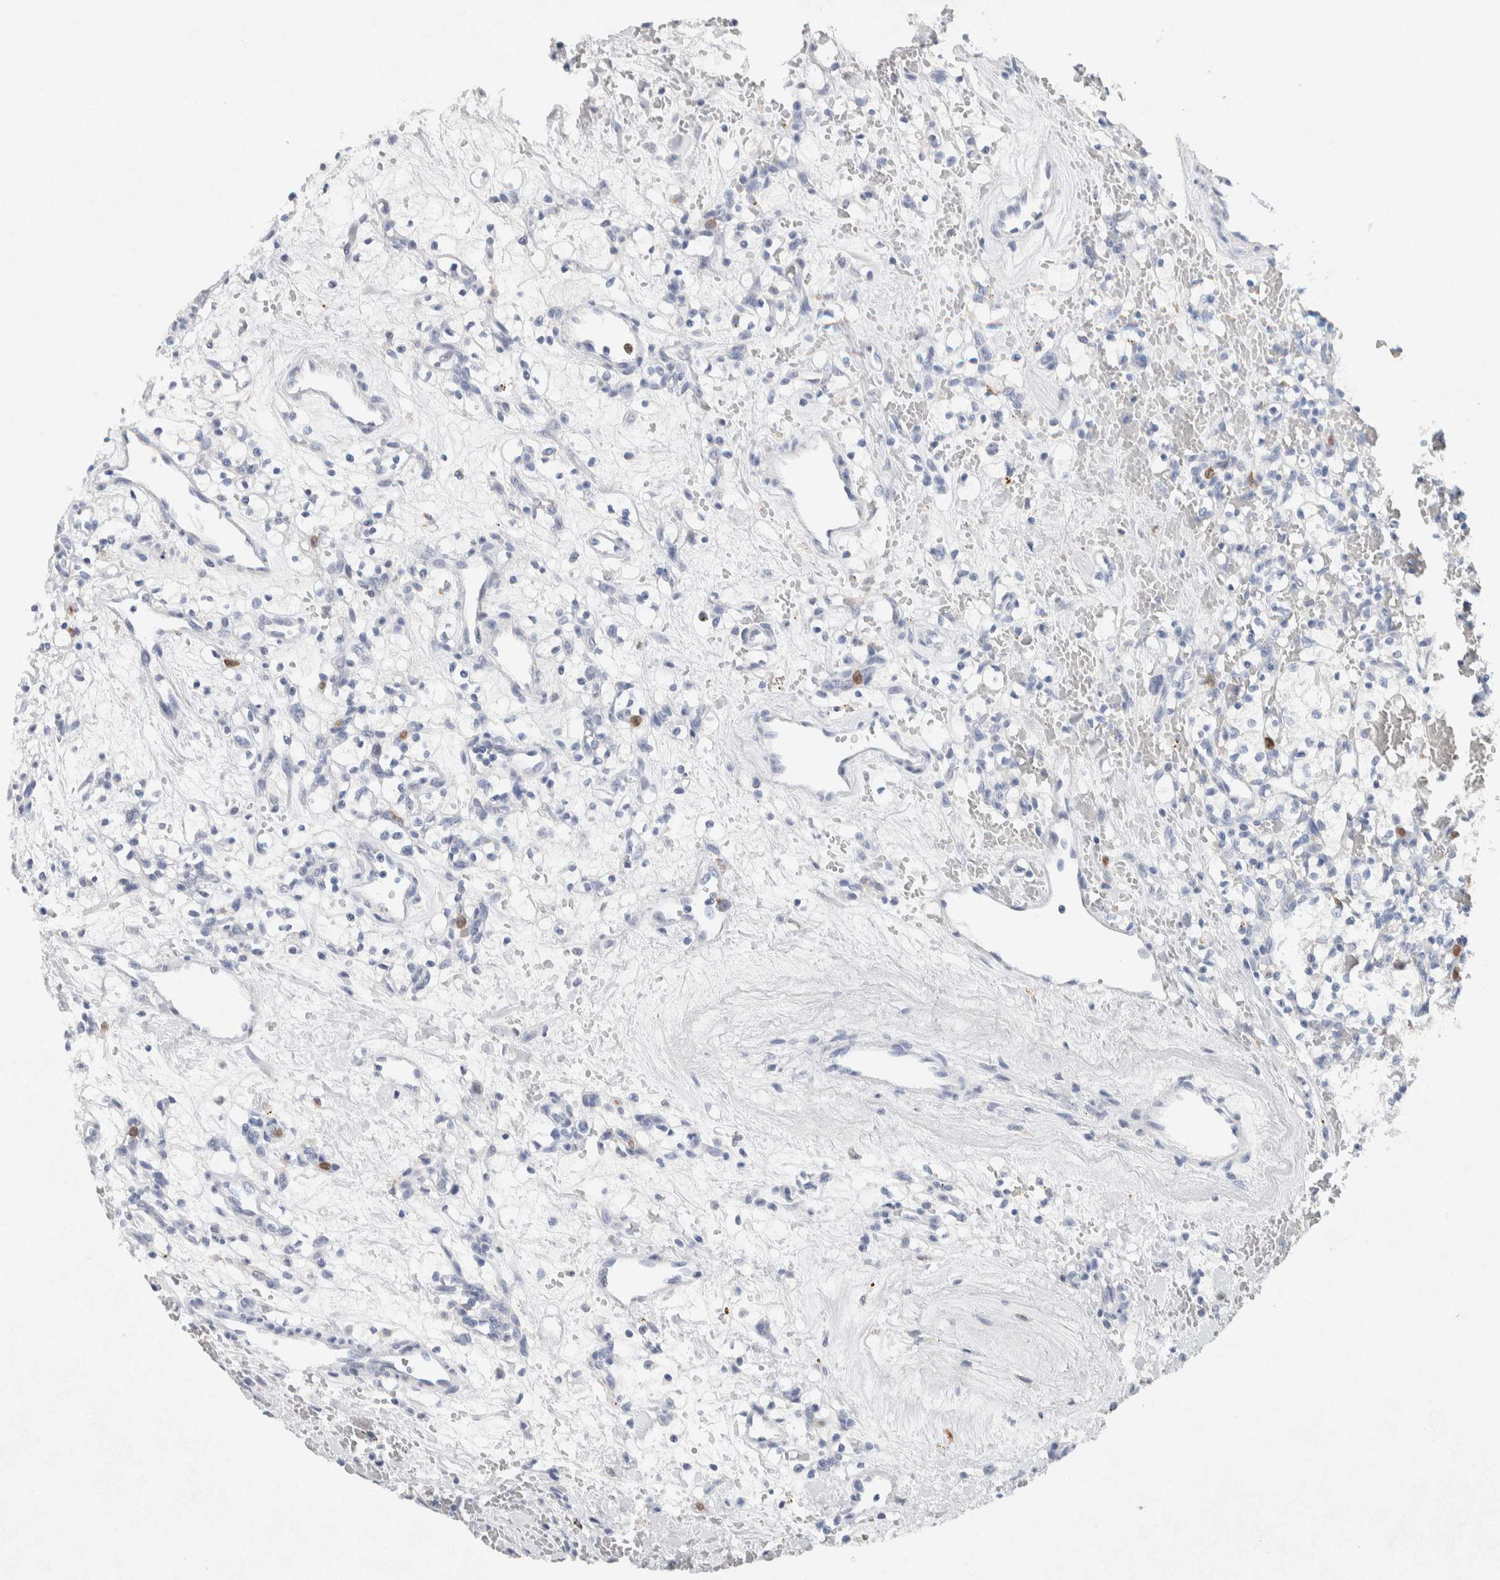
{"staining": {"intensity": "negative", "quantity": "none", "location": "none"}, "tissue": "renal cancer", "cell_type": "Tumor cells", "image_type": "cancer", "snomed": [{"axis": "morphology", "description": "Adenocarcinoma, NOS"}, {"axis": "topography", "description": "Kidney"}], "caption": "This is an immunohistochemistry photomicrograph of renal cancer (adenocarcinoma). There is no expression in tumor cells.", "gene": "NCF2", "patient": {"sex": "female", "age": 60}}